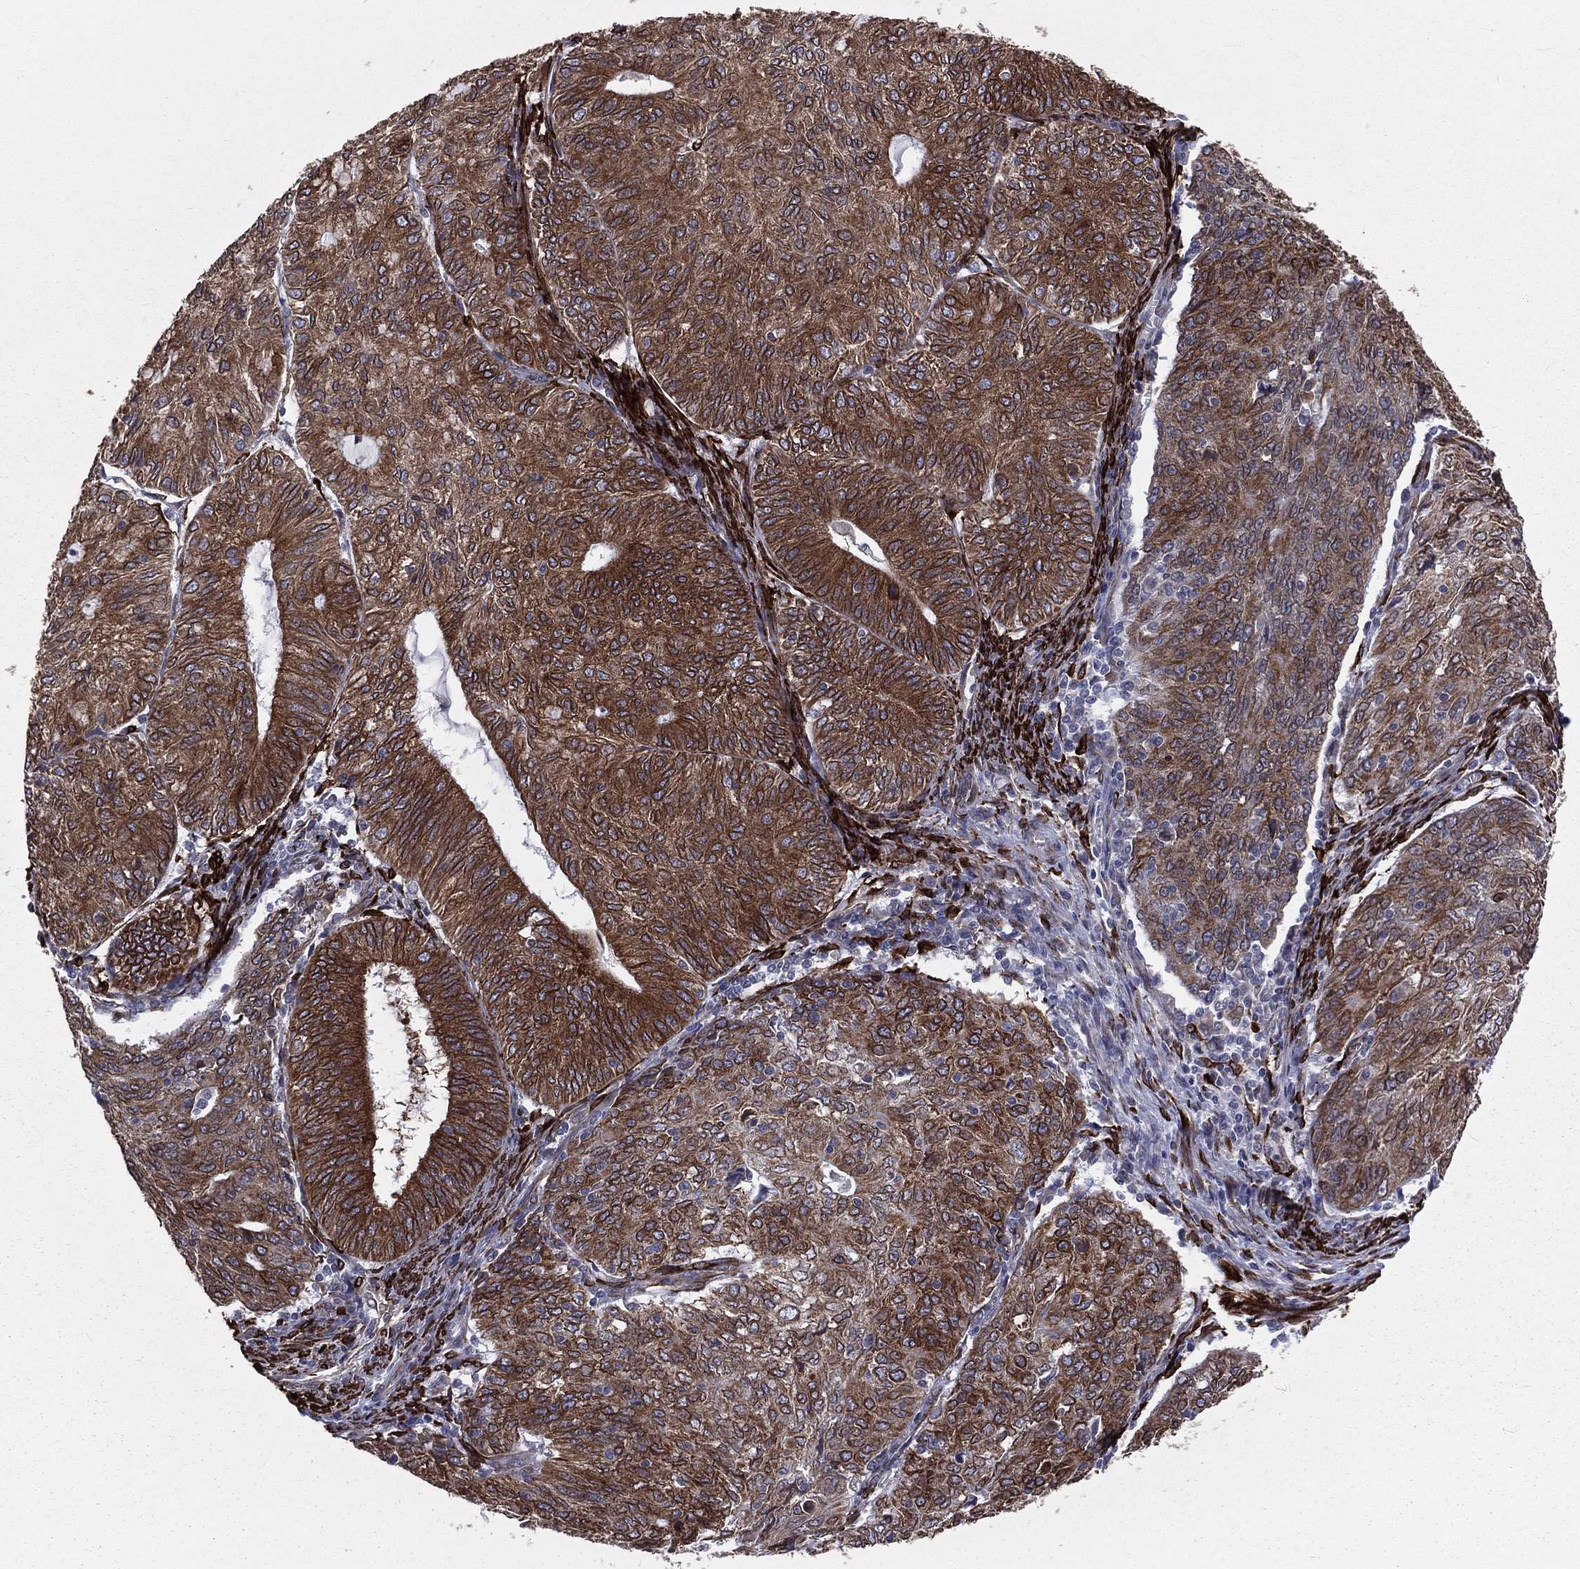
{"staining": {"intensity": "strong", "quantity": ">75%", "location": "cytoplasmic/membranous"}, "tissue": "endometrial cancer", "cell_type": "Tumor cells", "image_type": "cancer", "snomed": [{"axis": "morphology", "description": "Adenocarcinoma, NOS"}, {"axis": "topography", "description": "Endometrium"}], "caption": "Tumor cells display strong cytoplasmic/membranous expression in approximately >75% of cells in adenocarcinoma (endometrial). (IHC, brightfield microscopy, high magnification).", "gene": "PGRMC1", "patient": {"sex": "female", "age": 82}}